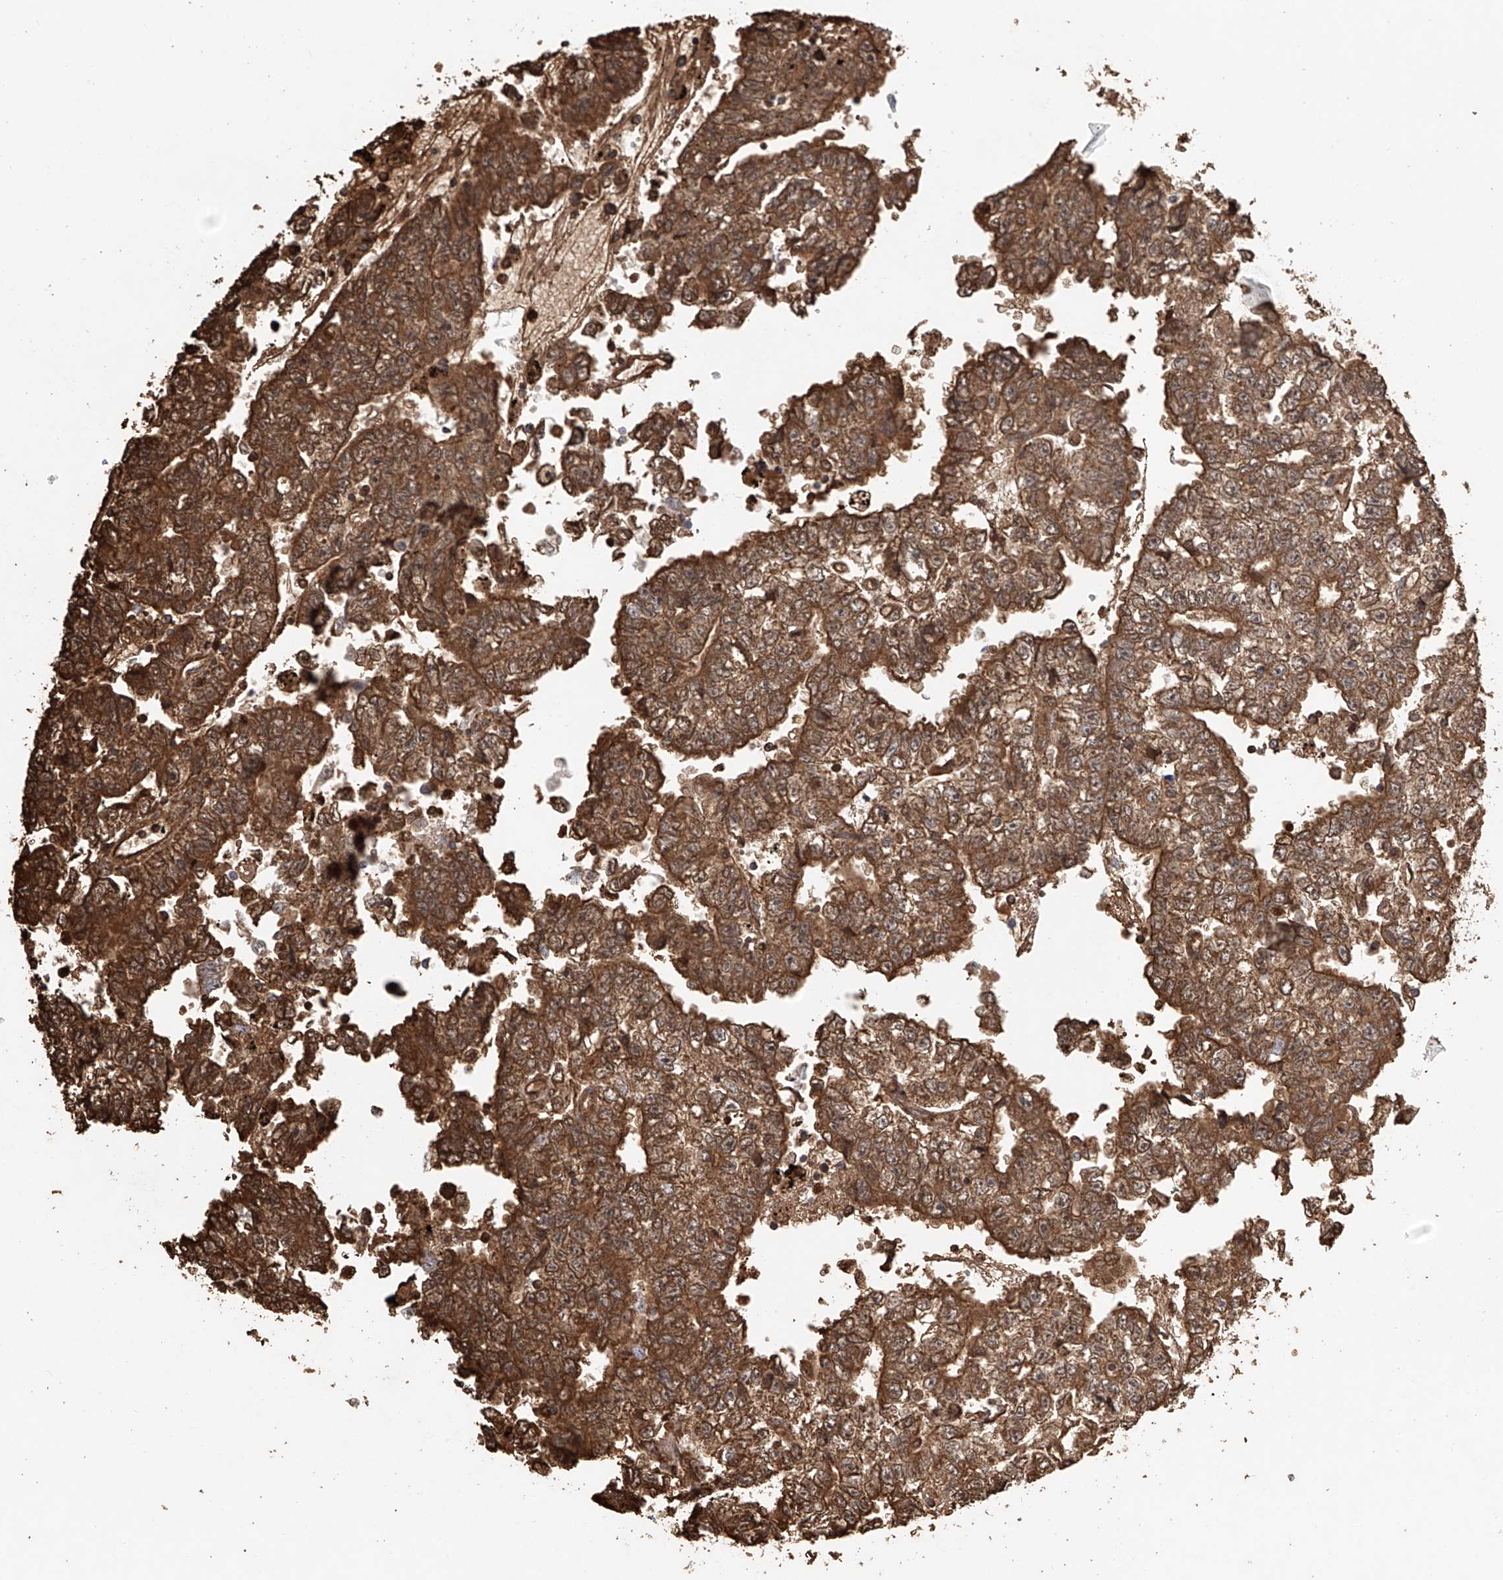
{"staining": {"intensity": "strong", "quantity": ">75%", "location": "cytoplasmic/membranous"}, "tissue": "testis cancer", "cell_type": "Tumor cells", "image_type": "cancer", "snomed": [{"axis": "morphology", "description": "Carcinoma, Embryonal, NOS"}, {"axis": "topography", "description": "Testis"}], "caption": "Immunohistochemistry histopathology image of neoplastic tissue: human testis embryonal carcinoma stained using immunohistochemistry shows high levels of strong protein expression localized specifically in the cytoplasmic/membranous of tumor cells, appearing as a cytoplasmic/membranous brown color.", "gene": "MCL1", "patient": {"sex": "male", "age": 25}}